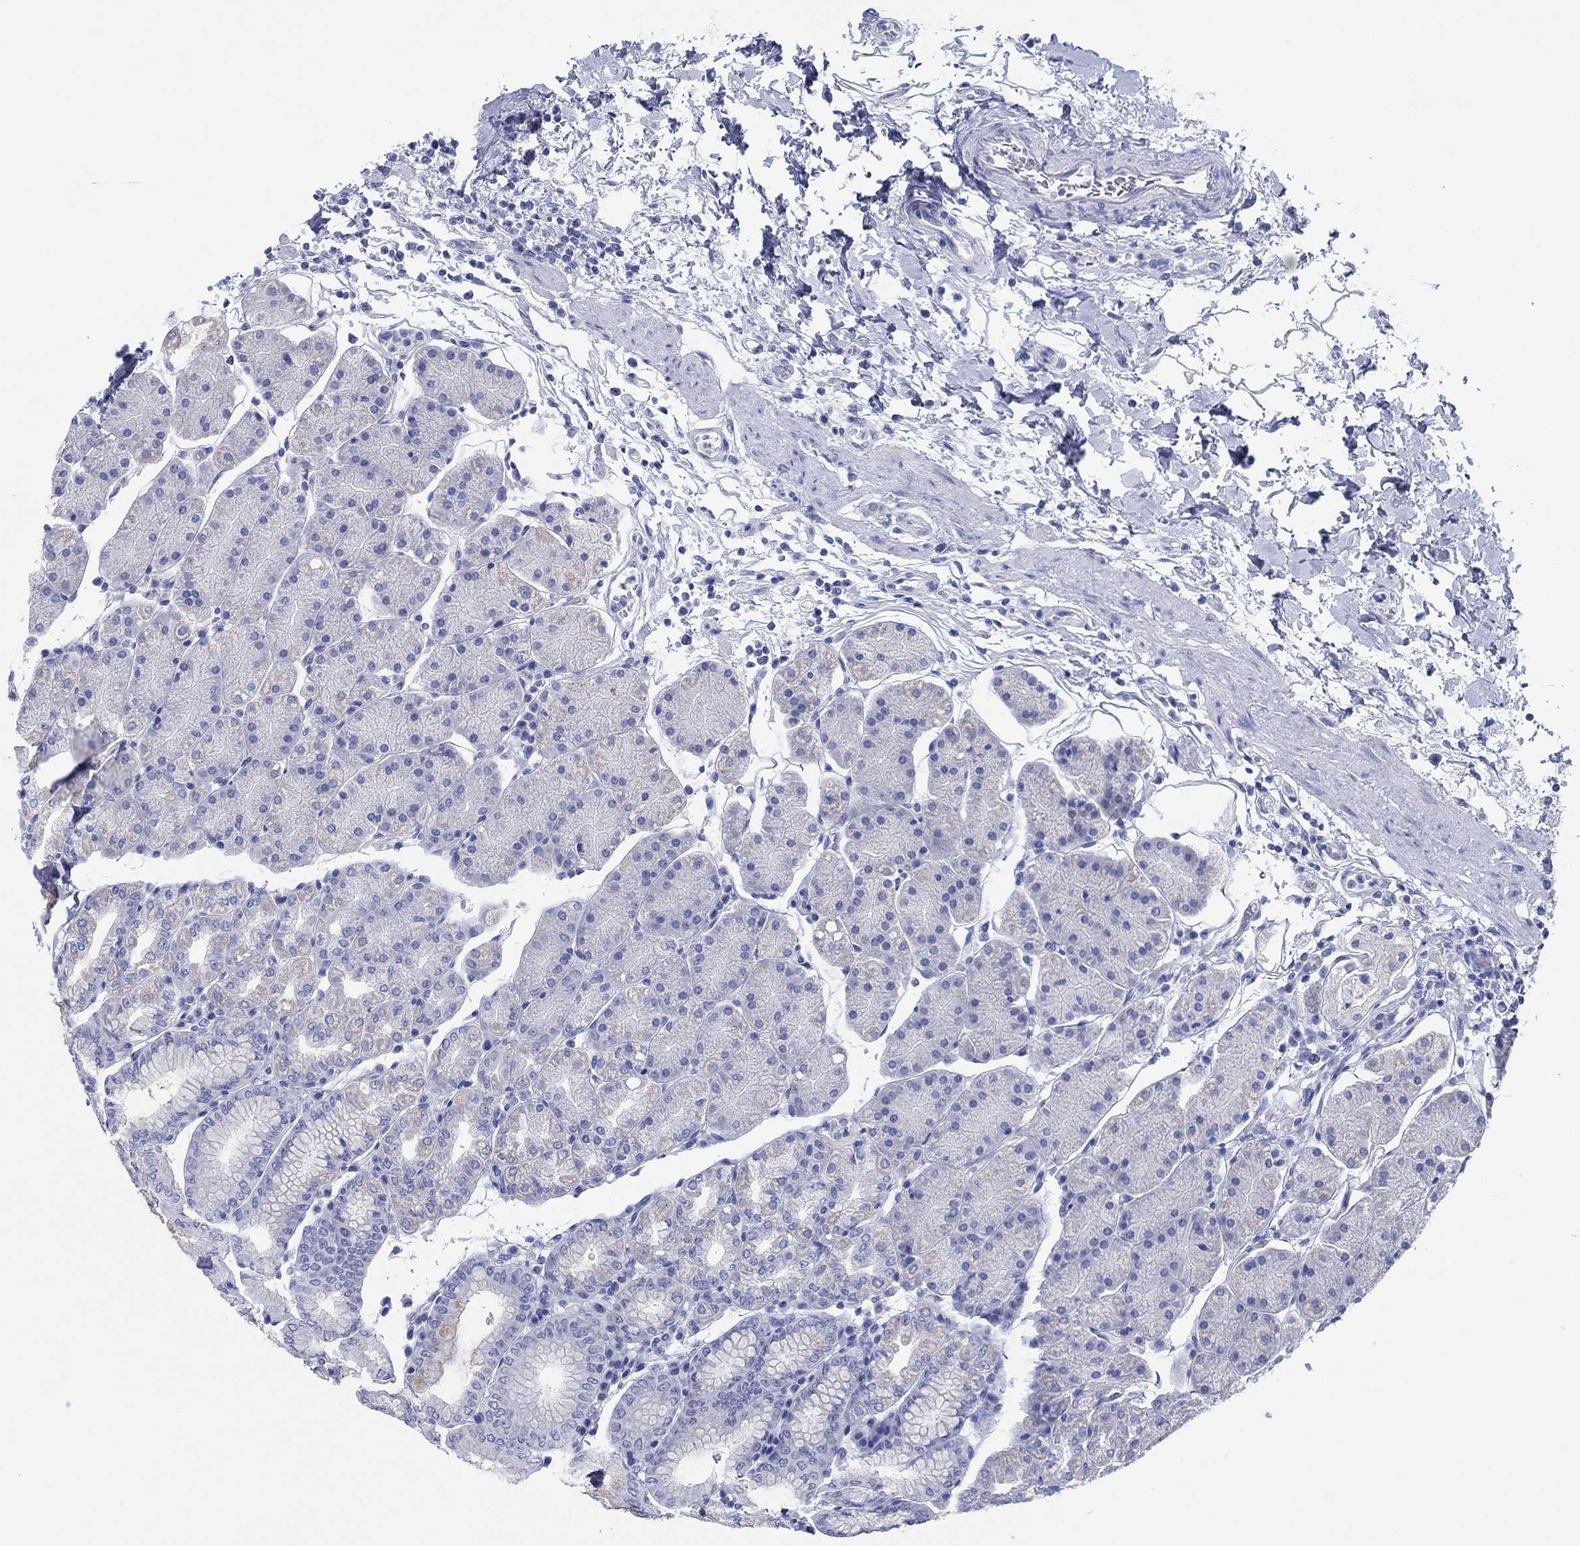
{"staining": {"intensity": "weak", "quantity": "<25%", "location": "cytoplasmic/membranous"}, "tissue": "stomach", "cell_type": "Glandular cells", "image_type": "normal", "snomed": [{"axis": "morphology", "description": "Normal tissue, NOS"}, {"axis": "topography", "description": "Stomach"}], "caption": "Immunohistochemistry (IHC) micrograph of normal stomach stained for a protein (brown), which exhibits no expression in glandular cells. (DAB (3,3'-diaminobenzidine) immunohistochemistry (IHC) with hematoxylin counter stain).", "gene": "HCRT", "patient": {"sex": "male", "age": 54}}